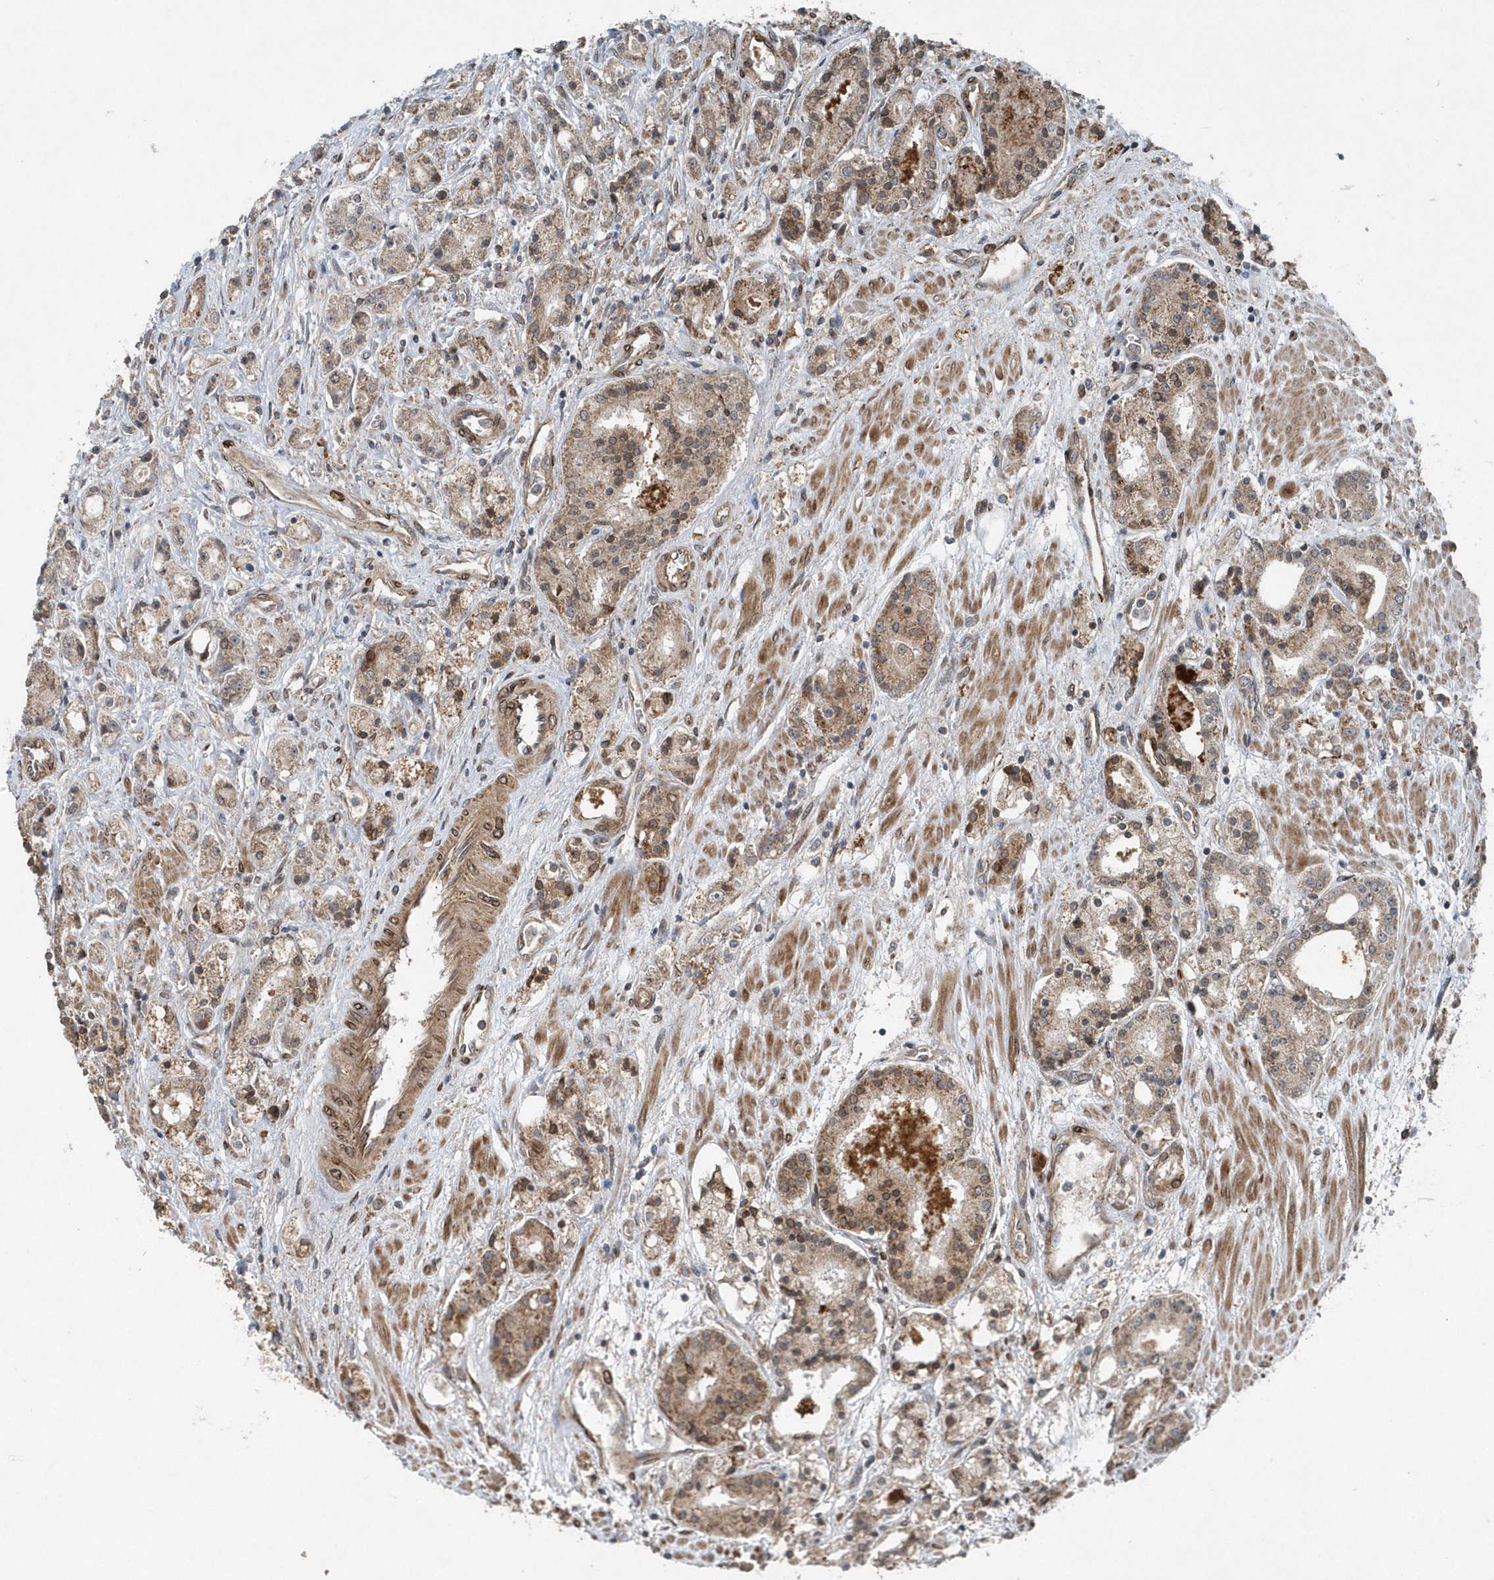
{"staining": {"intensity": "weak", "quantity": ">75%", "location": "cytoplasmic/membranous"}, "tissue": "prostate cancer", "cell_type": "Tumor cells", "image_type": "cancer", "snomed": [{"axis": "morphology", "description": "Adenocarcinoma, High grade"}, {"axis": "topography", "description": "Prostate"}], "caption": "Immunohistochemical staining of adenocarcinoma (high-grade) (prostate) shows low levels of weak cytoplasmic/membranous protein expression in about >75% of tumor cells.", "gene": "MCC", "patient": {"sex": "male", "age": 60}}